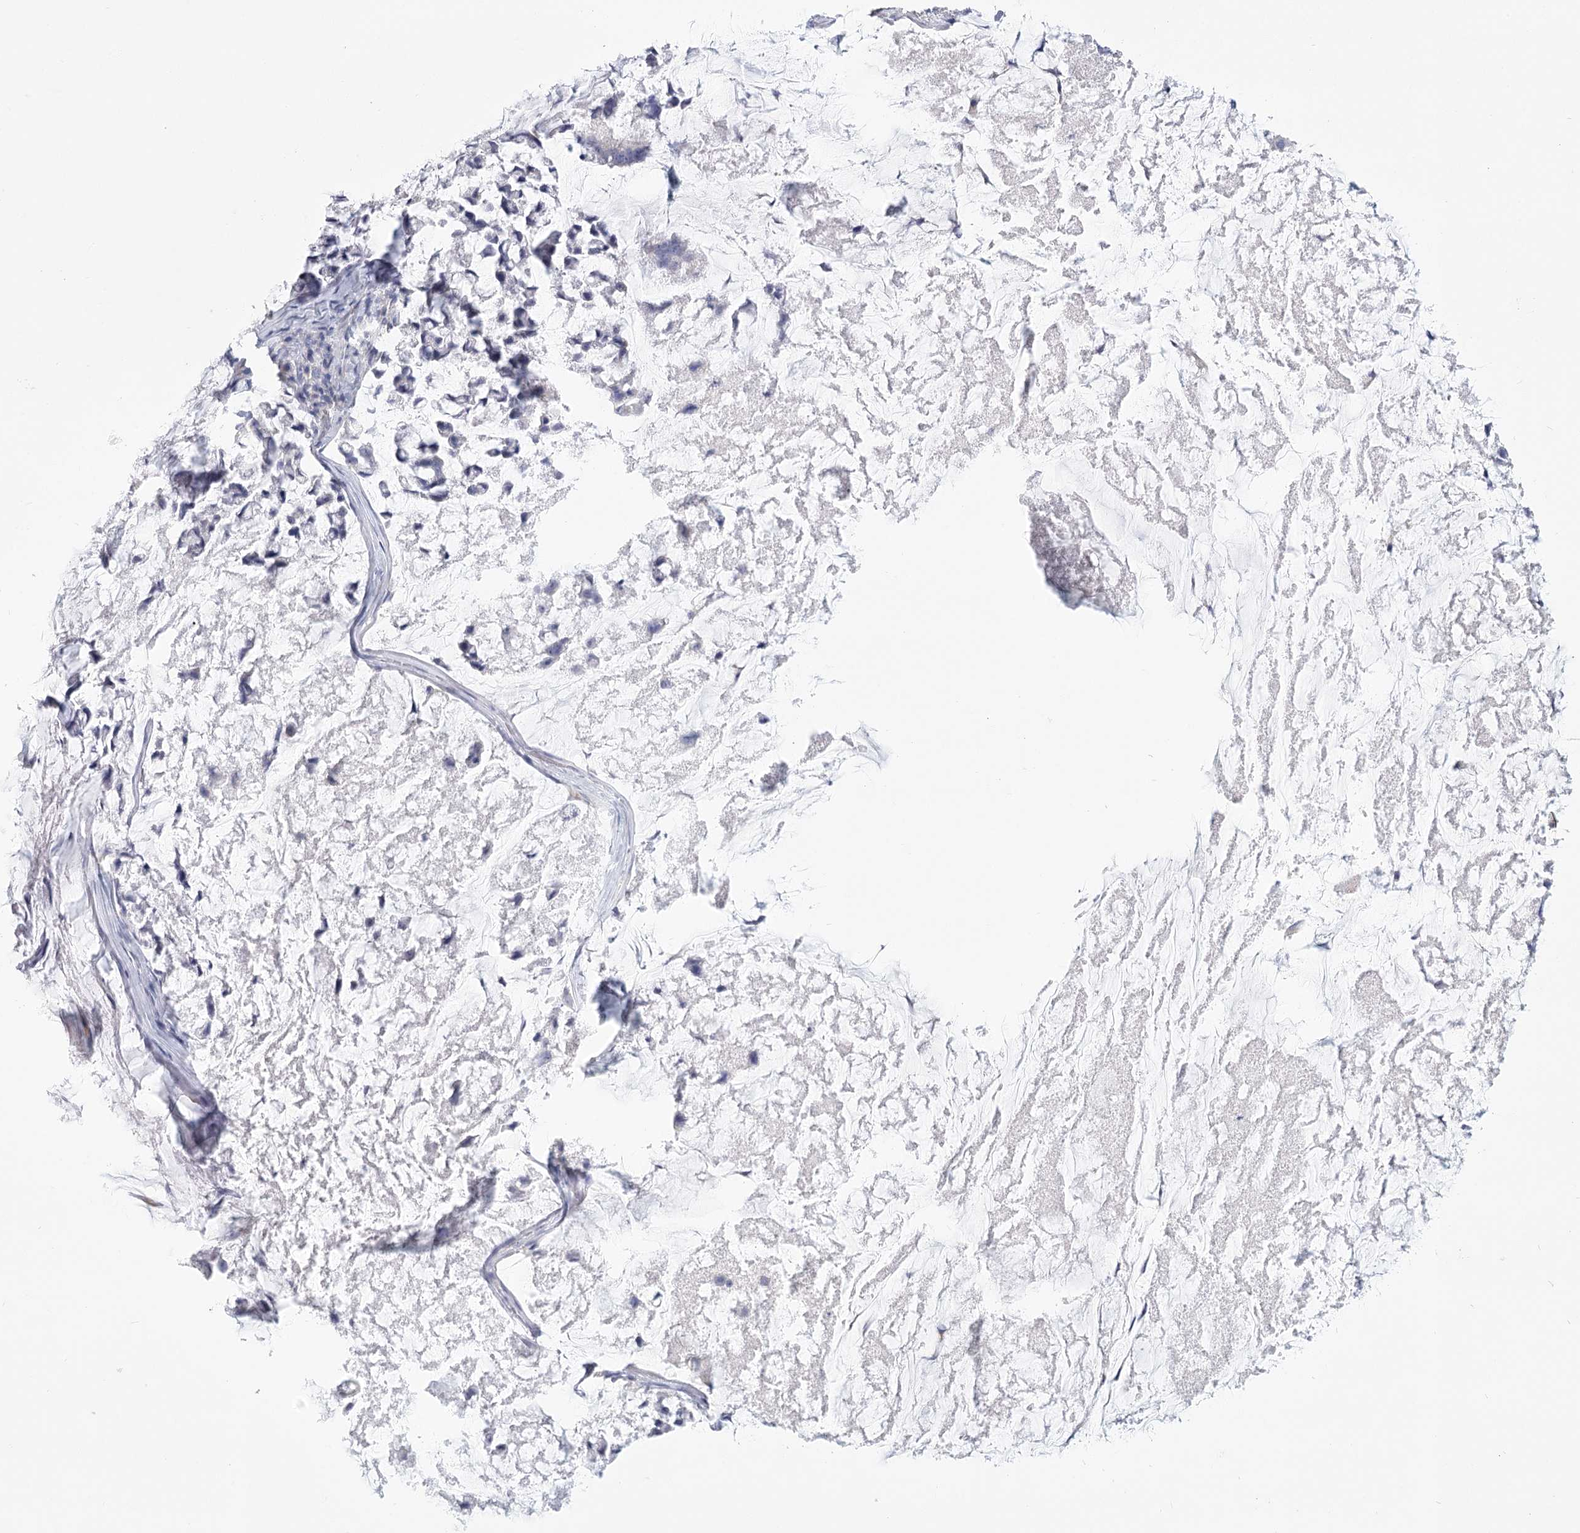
{"staining": {"intensity": "negative", "quantity": "none", "location": "none"}, "tissue": "stomach cancer", "cell_type": "Tumor cells", "image_type": "cancer", "snomed": [{"axis": "morphology", "description": "Adenocarcinoma, NOS"}, {"axis": "topography", "description": "Stomach, lower"}], "caption": "Immunohistochemistry histopathology image of human stomach cancer (adenocarcinoma) stained for a protein (brown), which displays no staining in tumor cells. Nuclei are stained in blue.", "gene": "CNTLN", "patient": {"sex": "male", "age": 67}}